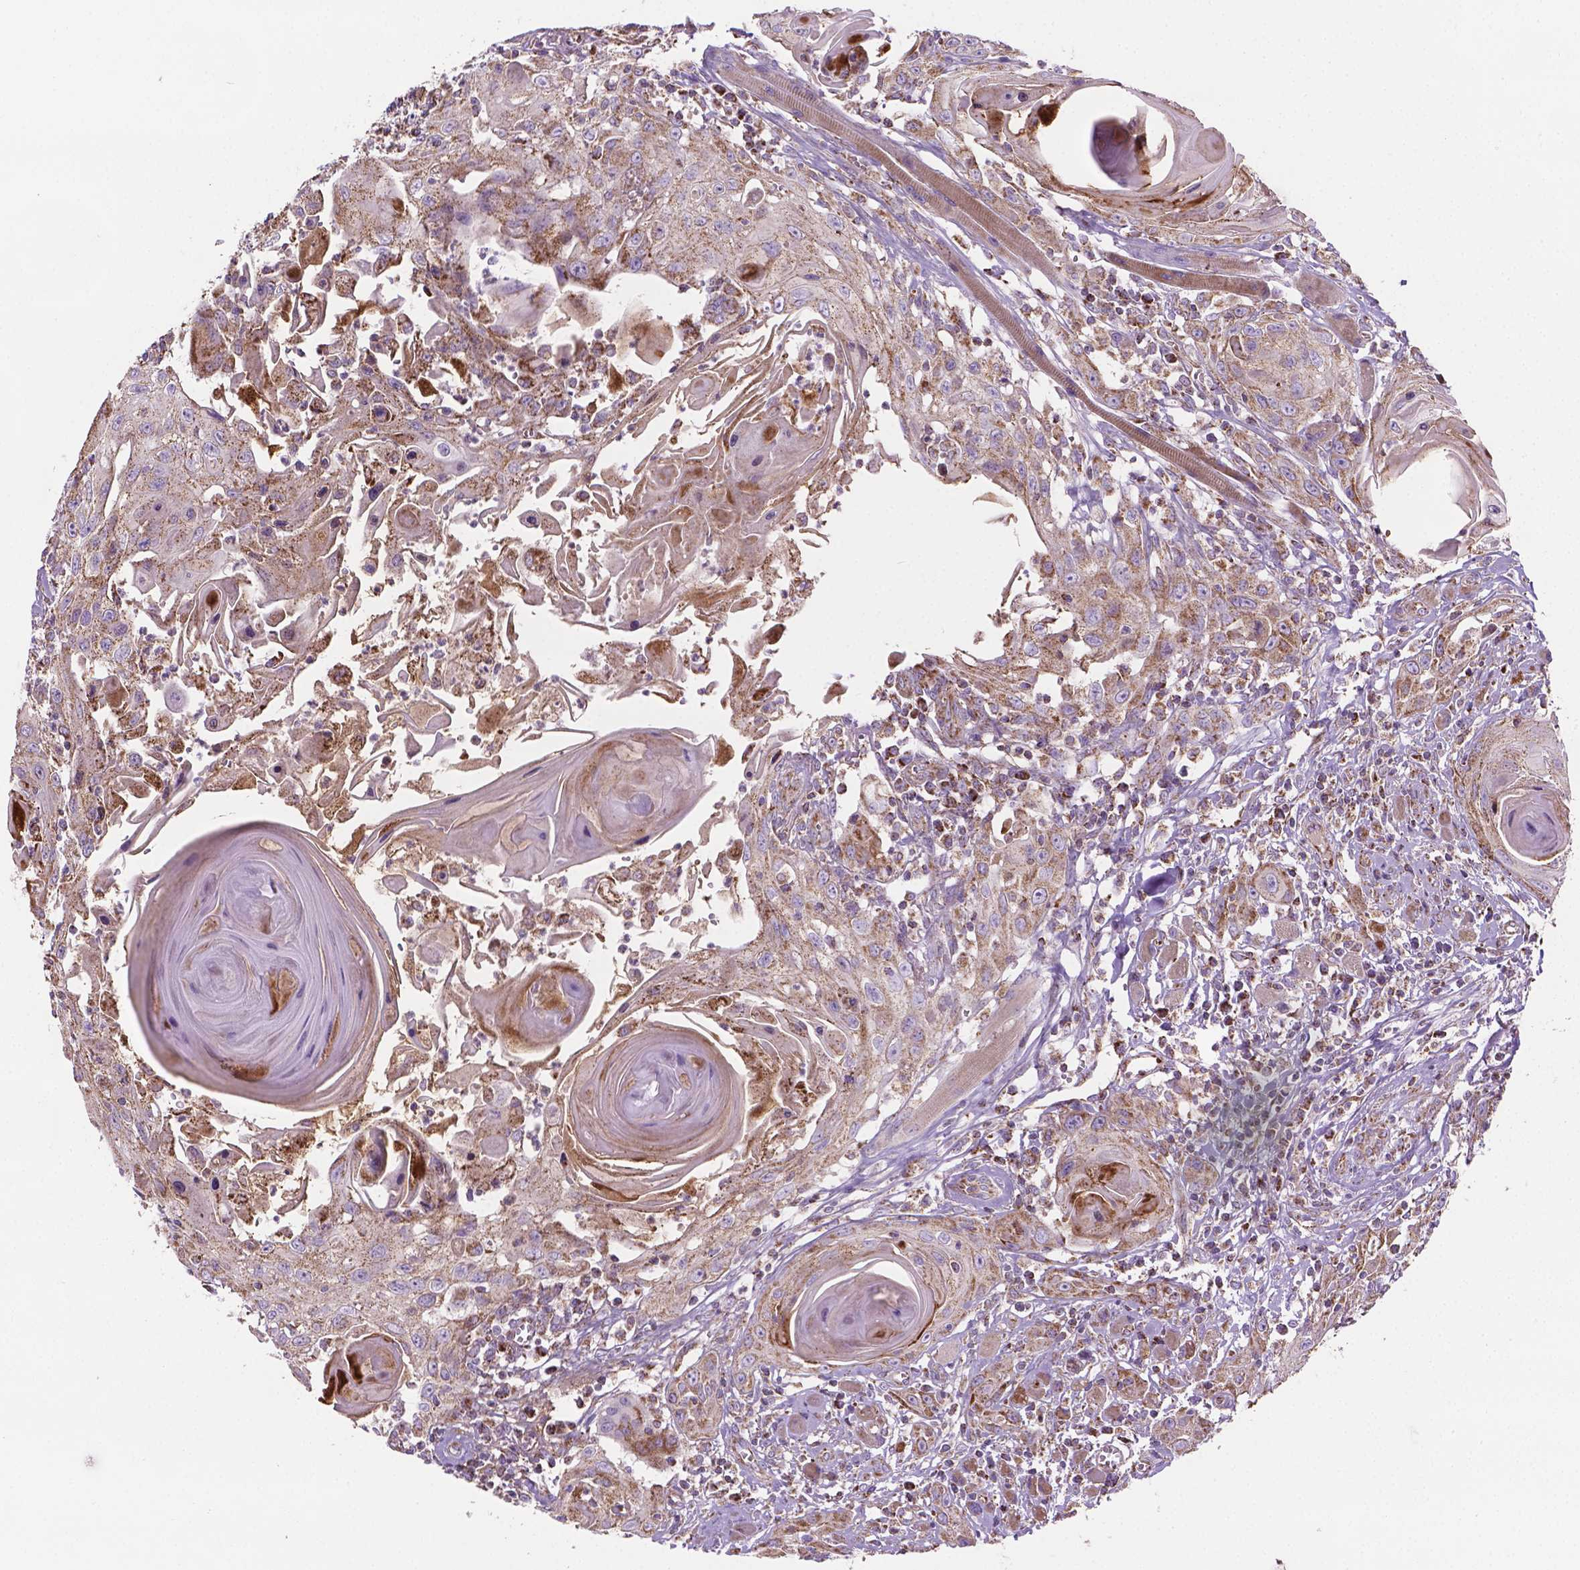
{"staining": {"intensity": "moderate", "quantity": ">75%", "location": "cytoplasmic/membranous"}, "tissue": "head and neck cancer", "cell_type": "Tumor cells", "image_type": "cancer", "snomed": [{"axis": "morphology", "description": "Squamous cell carcinoma, NOS"}, {"axis": "topography", "description": "Head-Neck"}], "caption": "A high-resolution histopathology image shows immunohistochemistry (IHC) staining of squamous cell carcinoma (head and neck), which reveals moderate cytoplasmic/membranous staining in about >75% of tumor cells. The staining is performed using DAB (3,3'-diaminobenzidine) brown chromogen to label protein expression. The nuclei are counter-stained blue using hematoxylin.", "gene": "PIBF1", "patient": {"sex": "female", "age": 80}}